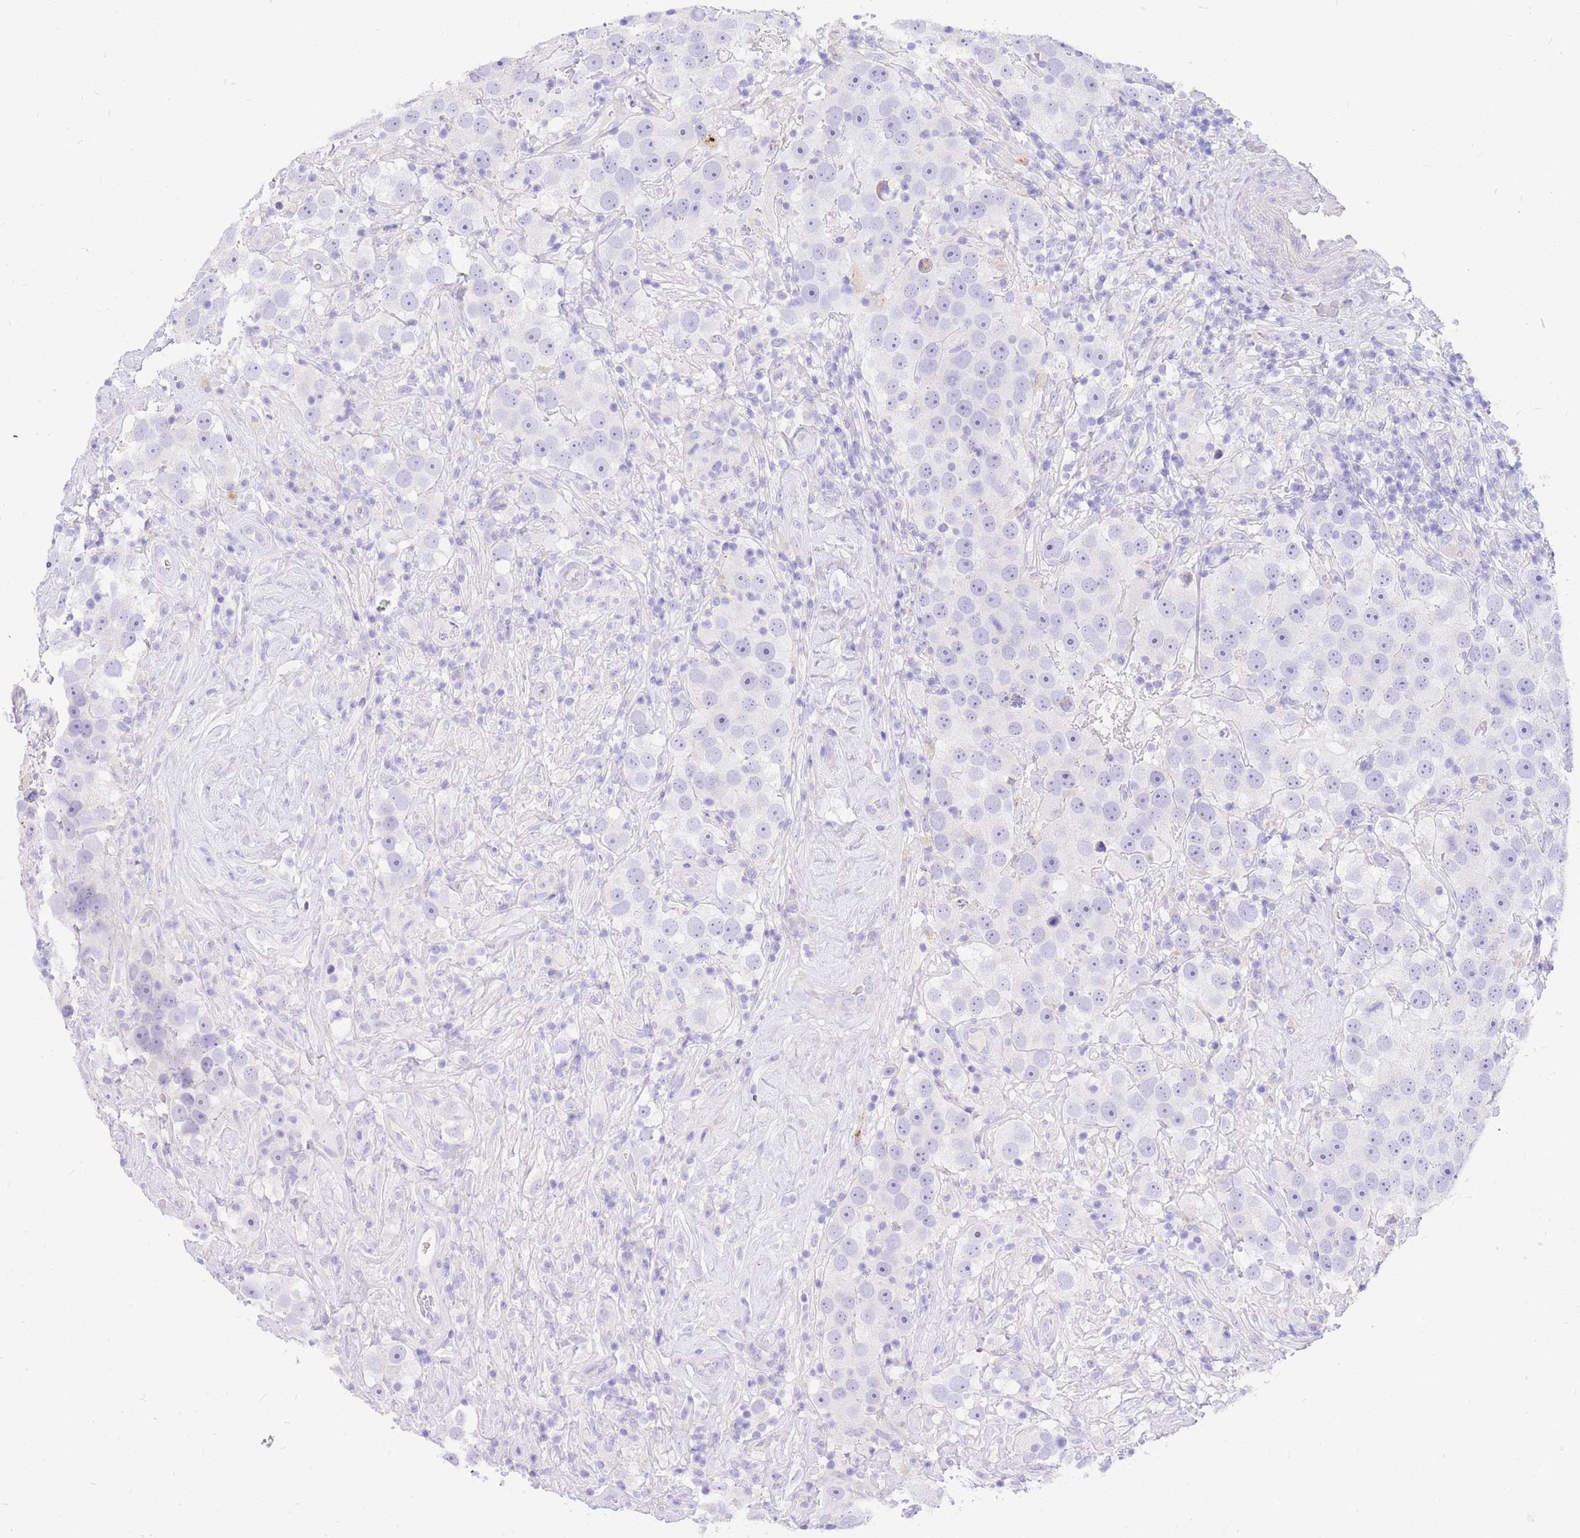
{"staining": {"intensity": "negative", "quantity": "none", "location": "none"}, "tissue": "testis cancer", "cell_type": "Tumor cells", "image_type": "cancer", "snomed": [{"axis": "morphology", "description": "Seminoma, NOS"}, {"axis": "topography", "description": "Testis"}], "caption": "IHC photomicrograph of neoplastic tissue: human testis cancer stained with DAB shows no significant protein positivity in tumor cells.", "gene": "UPK1A", "patient": {"sex": "male", "age": 49}}